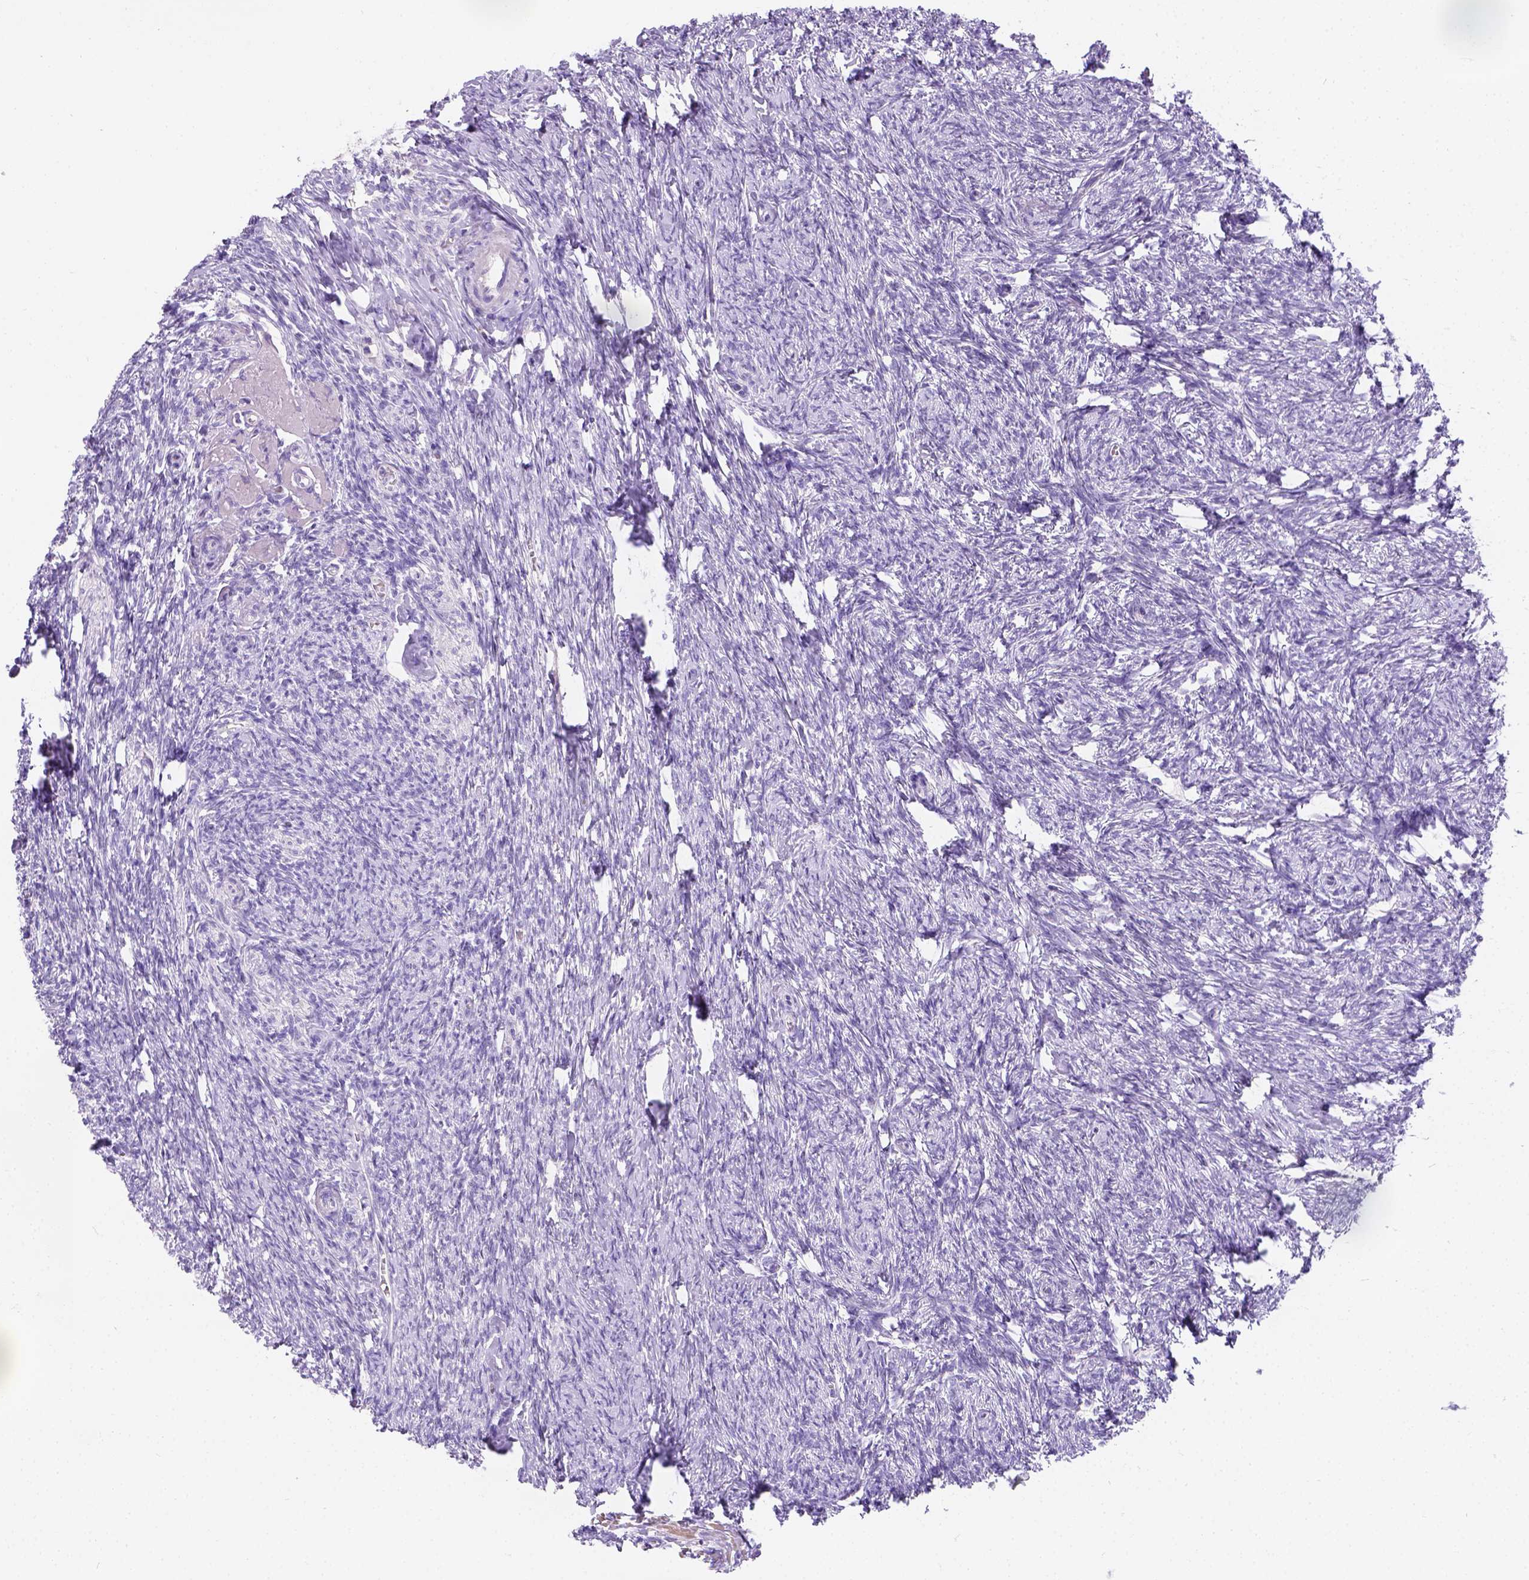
{"staining": {"intensity": "negative", "quantity": "none", "location": "none"}, "tissue": "ovary", "cell_type": "Follicle cells", "image_type": "normal", "snomed": [{"axis": "morphology", "description": "Normal tissue, NOS"}, {"axis": "topography", "description": "Ovary"}], "caption": "Immunohistochemistry image of benign ovary: human ovary stained with DAB reveals no significant protein positivity in follicle cells. The staining was performed using DAB (3,3'-diaminobenzidine) to visualize the protein expression in brown, while the nuclei were stained in blue with hematoxylin (Magnification: 20x).", "gene": "PHF7", "patient": {"sex": "female", "age": 72}}